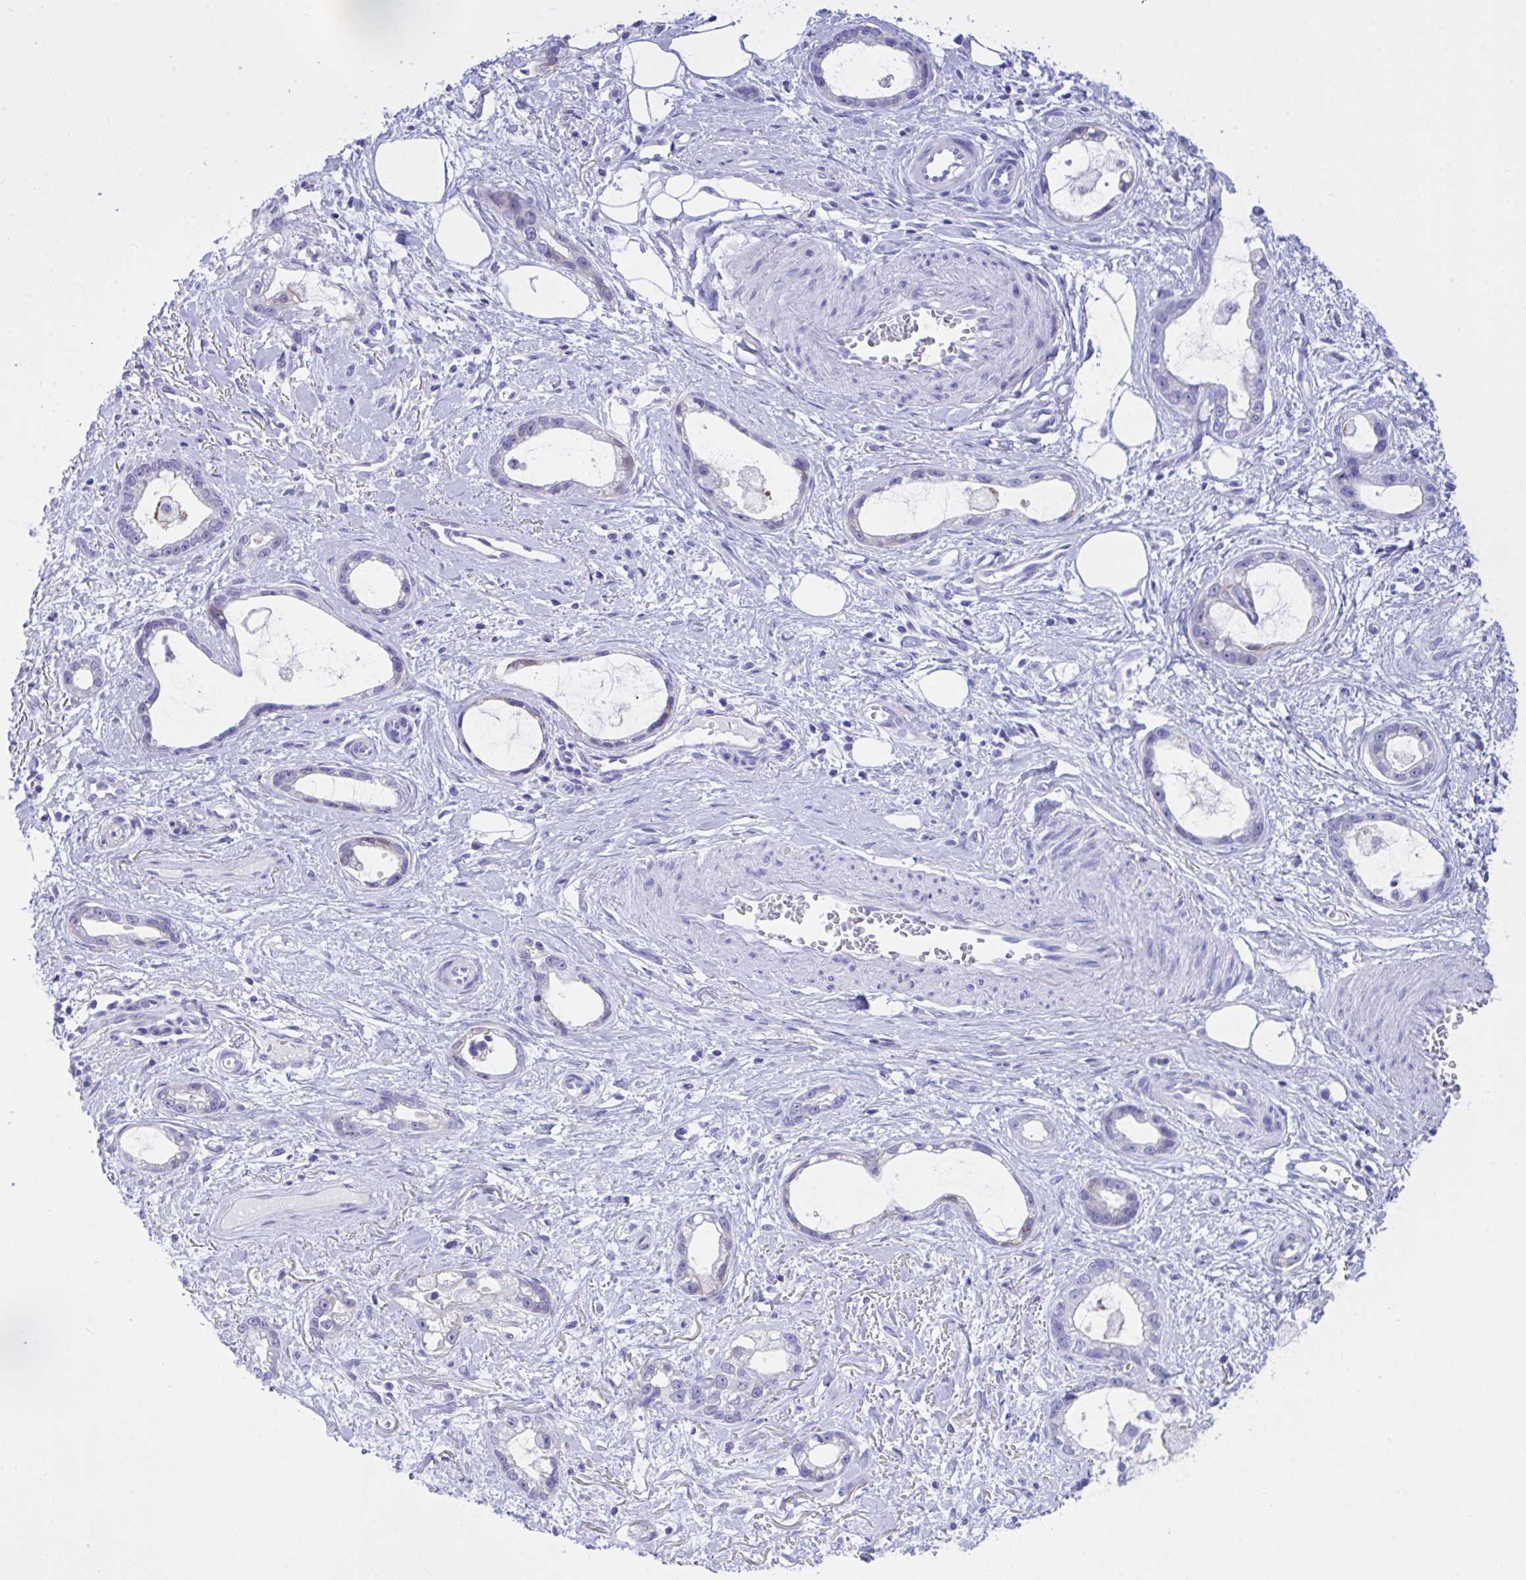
{"staining": {"intensity": "negative", "quantity": "none", "location": "none"}, "tissue": "stomach cancer", "cell_type": "Tumor cells", "image_type": "cancer", "snomed": [{"axis": "morphology", "description": "Adenocarcinoma, NOS"}, {"axis": "topography", "description": "Stomach"}], "caption": "Immunohistochemistry (IHC) of stomach adenocarcinoma demonstrates no positivity in tumor cells.", "gene": "BEX5", "patient": {"sex": "male", "age": 55}}